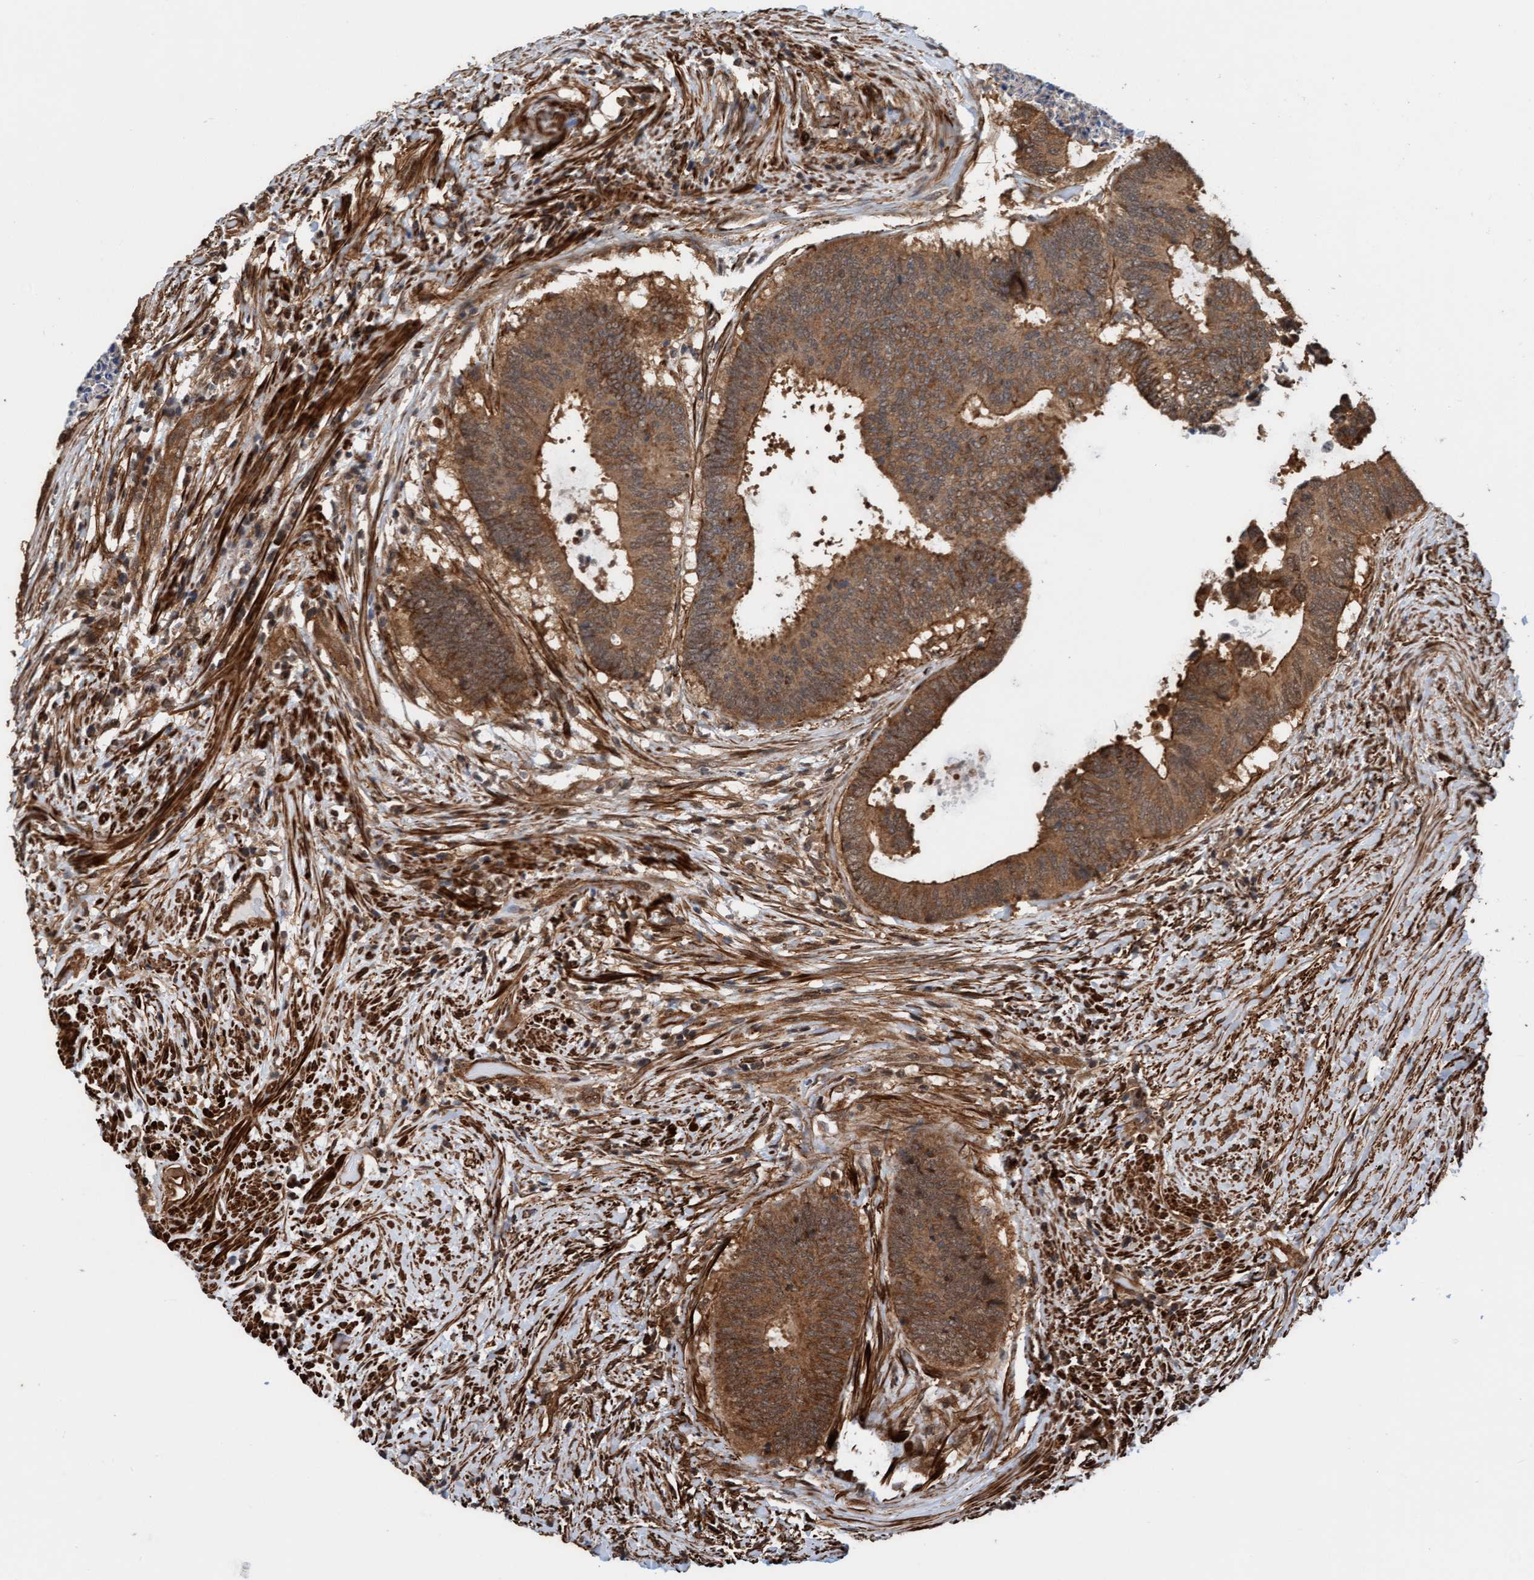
{"staining": {"intensity": "moderate", "quantity": ">75%", "location": "cytoplasmic/membranous"}, "tissue": "colorectal cancer", "cell_type": "Tumor cells", "image_type": "cancer", "snomed": [{"axis": "morphology", "description": "Adenocarcinoma, NOS"}, {"axis": "topography", "description": "Rectum"}], "caption": "IHC of human colorectal adenocarcinoma reveals medium levels of moderate cytoplasmic/membranous positivity in approximately >75% of tumor cells. The staining was performed using DAB to visualize the protein expression in brown, while the nuclei were stained in blue with hematoxylin (Magnification: 20x).", "gene": "STXBP4", "patient": {"sex": "male", "age": 72}}